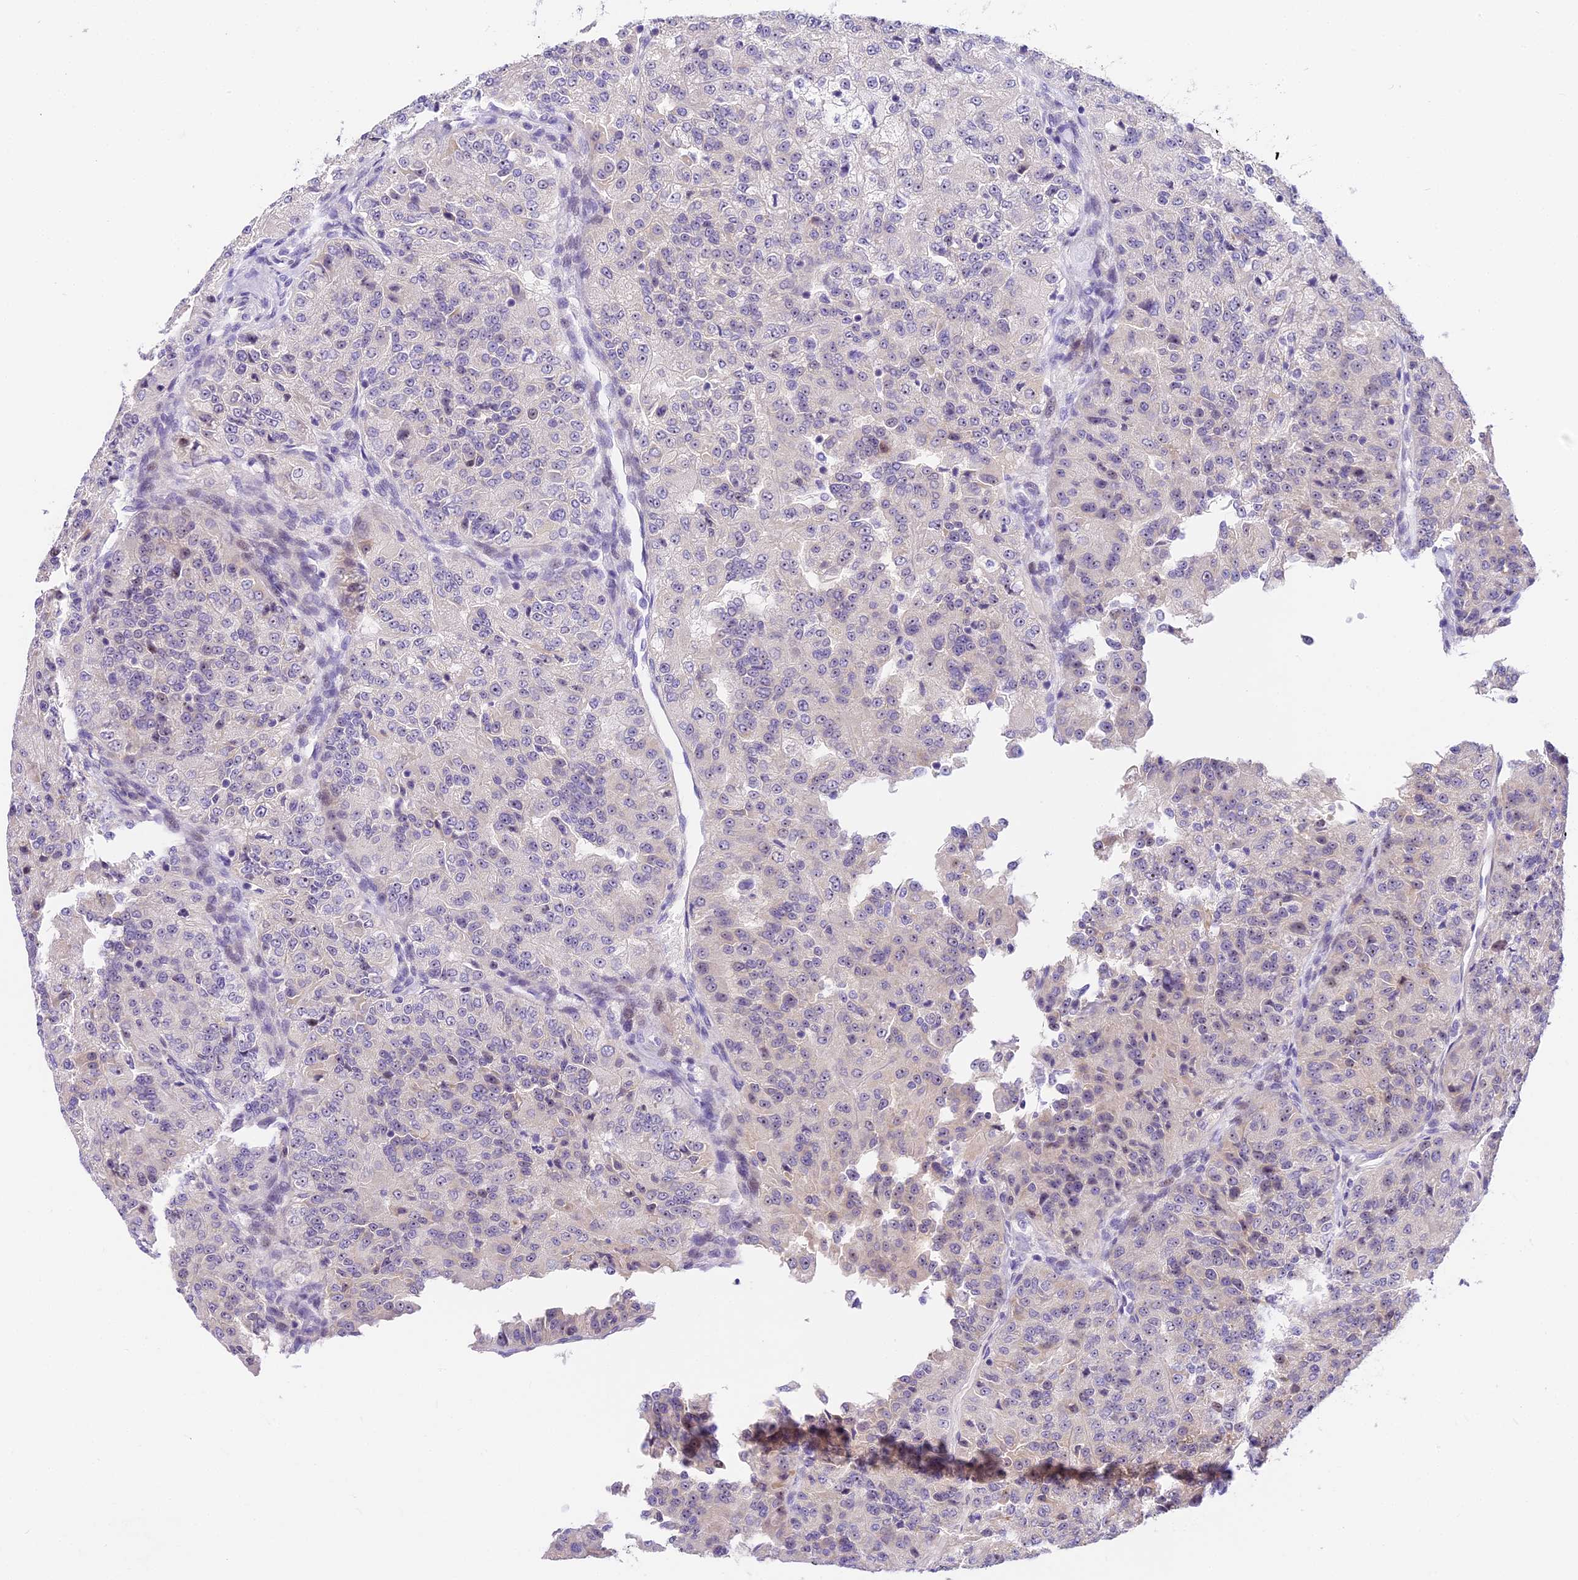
{"staining": {"intensity": "negative", "quantity": "none", "location": "none"}, "tissue": "renal cancer", "cell_type": "Tumor cells", "image_type": "cancer", "snomed": [{"axis": "morphology", "description": "Adenocarcinoma, NOS"}, {"axis": "topography", "description": "Kidney"}], "caption": "The immunohistochemistry (IHC) image has no significant positivity in tumor cells of renal cancer (adenocarcinoma) tissue. Brightfield microscopy of immunohistochemistry (IHC) stained with DAB (3,3'-diaminobenzidine) (brown) and hematoxylin (blue), captured at high magnification.", "gene": "MIDN", "patient": {"sex": "female", "age": 63}}